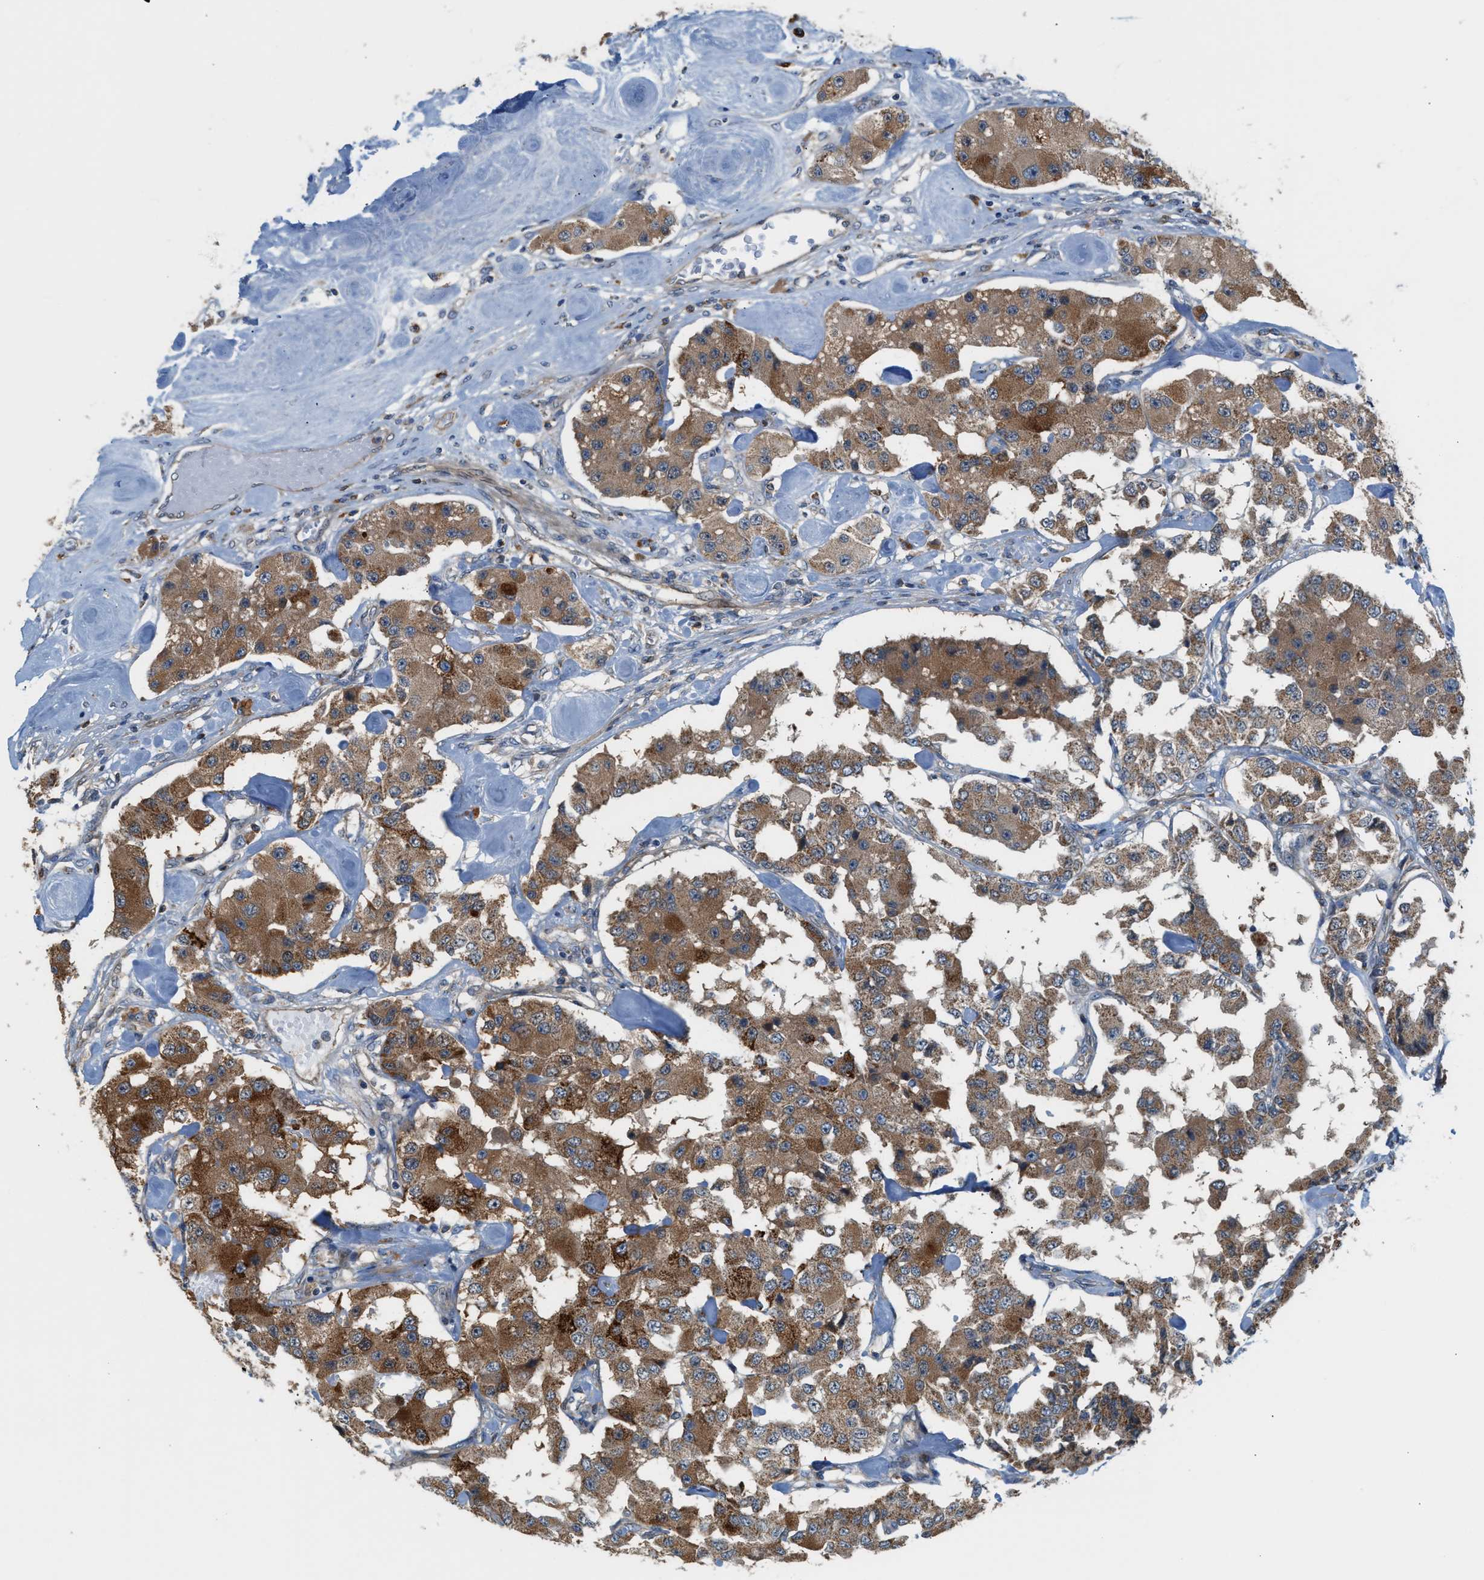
{"staining": {"intensity": "strong", "quantity": ">75%", "location": "cytoplasmic/membranous"}, "tissue": "carcinoid", "cell_type": "Tumor cells", "image_type": "cancer", "snomed": [{"axis": "morphology", "description": "Carcinoid, malignant, NOS"}, {"axis": "topography", "description": "Pancreas"}], "caption": "Carcinoid stained with DAB (3,3'-diaminobenzidine) IHC demonstrates high levels of strong cytoplasmic/membranous positivity in approximately >75% of tumor cells.", "gene": "PDCL", "patient": {"sex": "male", "age": 41}}